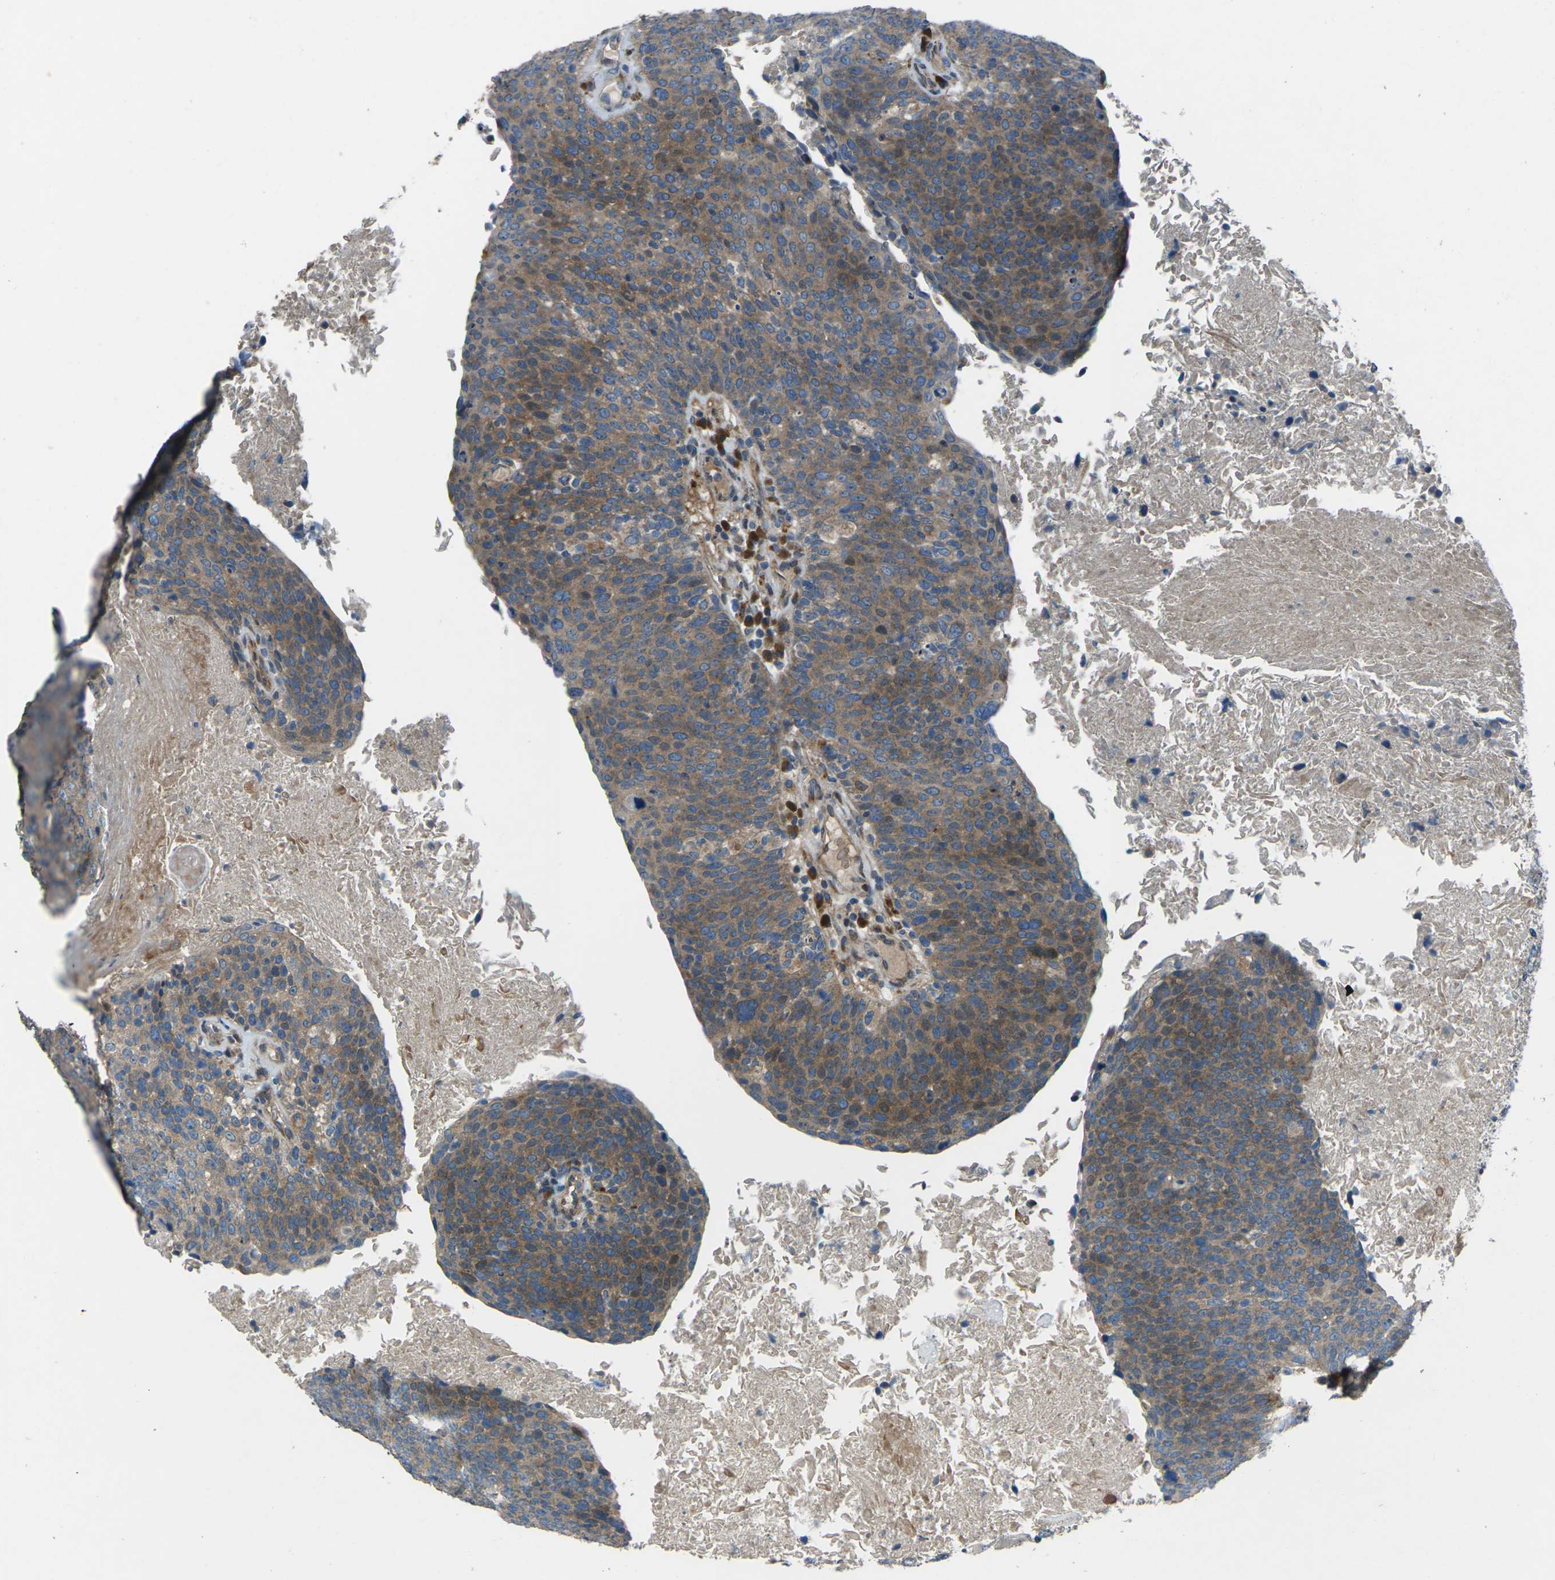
{"staining": {"intensity": "moderate", "quantity": ">75%", "location": "cytoplasmic/membranous"}, "tissue": "head and neck cancer", "cell_type": "Tumor cells", "image_type": "cancer", "snomed": [{"axis": "morphology", "description": "Squamous cell carcinoma, NOS"}, {"axis": "morphology", "description": "Squamous cell carcinoma, metastatic, NOS"}, {"axis": "topography", "description": "Lymph node"}, {"axis": "topography", "description": "Head-Neck"}], "caption": "Immunohistochemical staining of human head and neck cancer displays medium levels of moderate cytoplasmic/membranous staining in approximately >75% of tumor cells.", "gene": "EDNRA", "patient": {"sex": "male", "age": 62}}